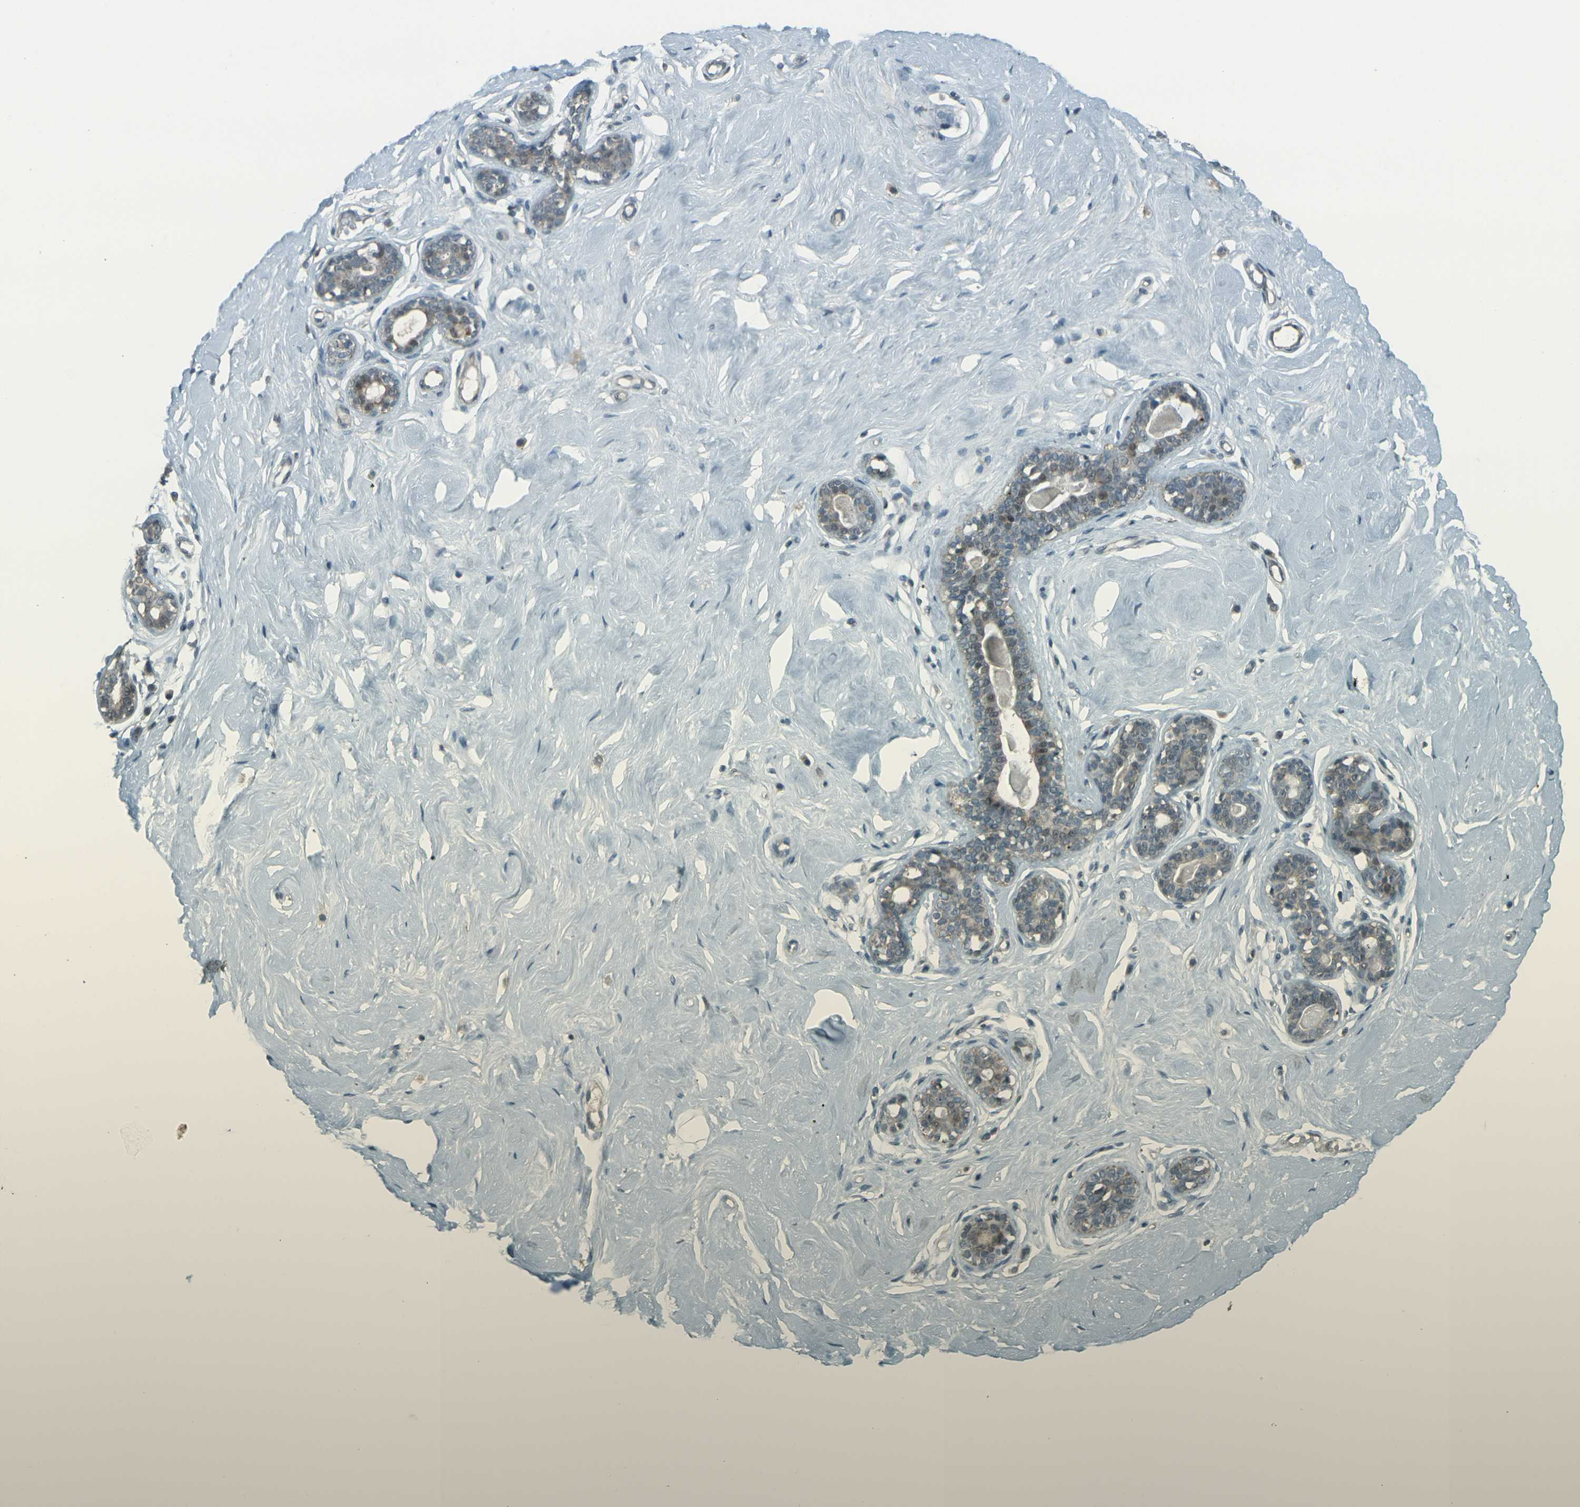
{"staining": {"intensity": "negative", "quantity": "none", "location": "none"}, "tissue": "breast", "cell_type": "Adipocytes", "image_type": "normal", "snomed": [{"axis": "morphology", "description": "Normal tissue, NOS"}, {"axis": "topography", "description": "Breast"}], "caption": "Breast was stained to show a protein in brown. There is no significant positivity in adipocytes. (Brightfield microscopy of DAB (3,3'-diaminobenzidine) IHC at high magnification).", "gene": "GPR19", "patient": {"sex": "female", "age": 23}}